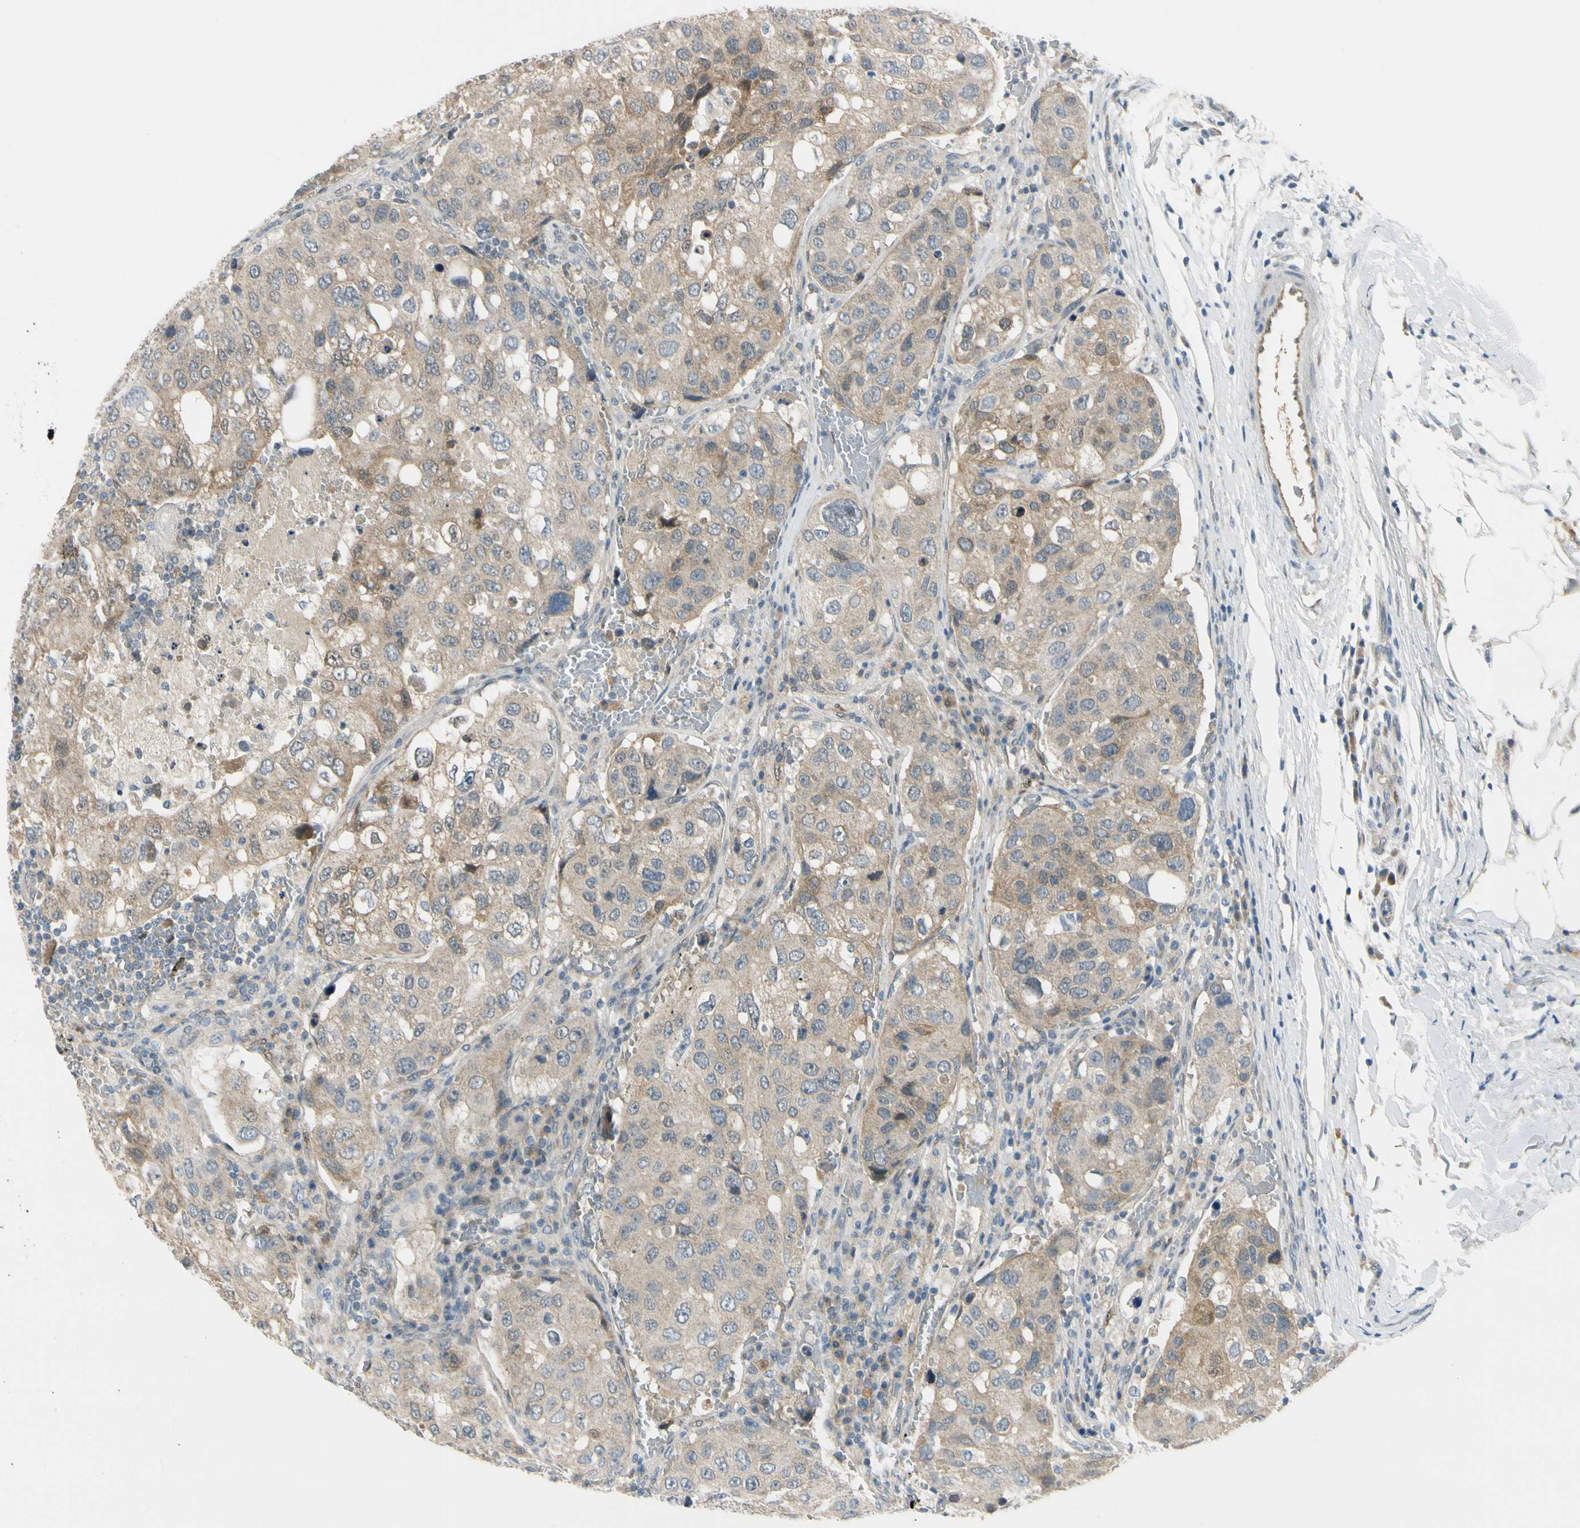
{"staining": {"intensity": "weak", "quantity": ">75%", "location": "cytoplasmic/membranous"}, "tissue": "urothelial cancer", "cell_type": "Tumor cells", "image_type": "cancer", "snomed": [{"axis": "morphology", "description": "Urothelial carcinoma, High grade"}, {"axis": "topography", "description": "Lymph node"}, {"axis": "topography", "description": "Urinary bladder"}], "caption": "Immunohistochemistry staining of high-grade urothelial carcinoma, which exhibits low levels of weak cytoplasmic/membranous expression in approximately >75% of tumor cells indicating weak cytoplasmic/membranous protein staining. The staining was performed using DAB (brown) for protein detection and nuclei were counterstained in hematoxylin (blue).", "gene": "FHL2", "patient": {"sex": "male", "age": 51}}